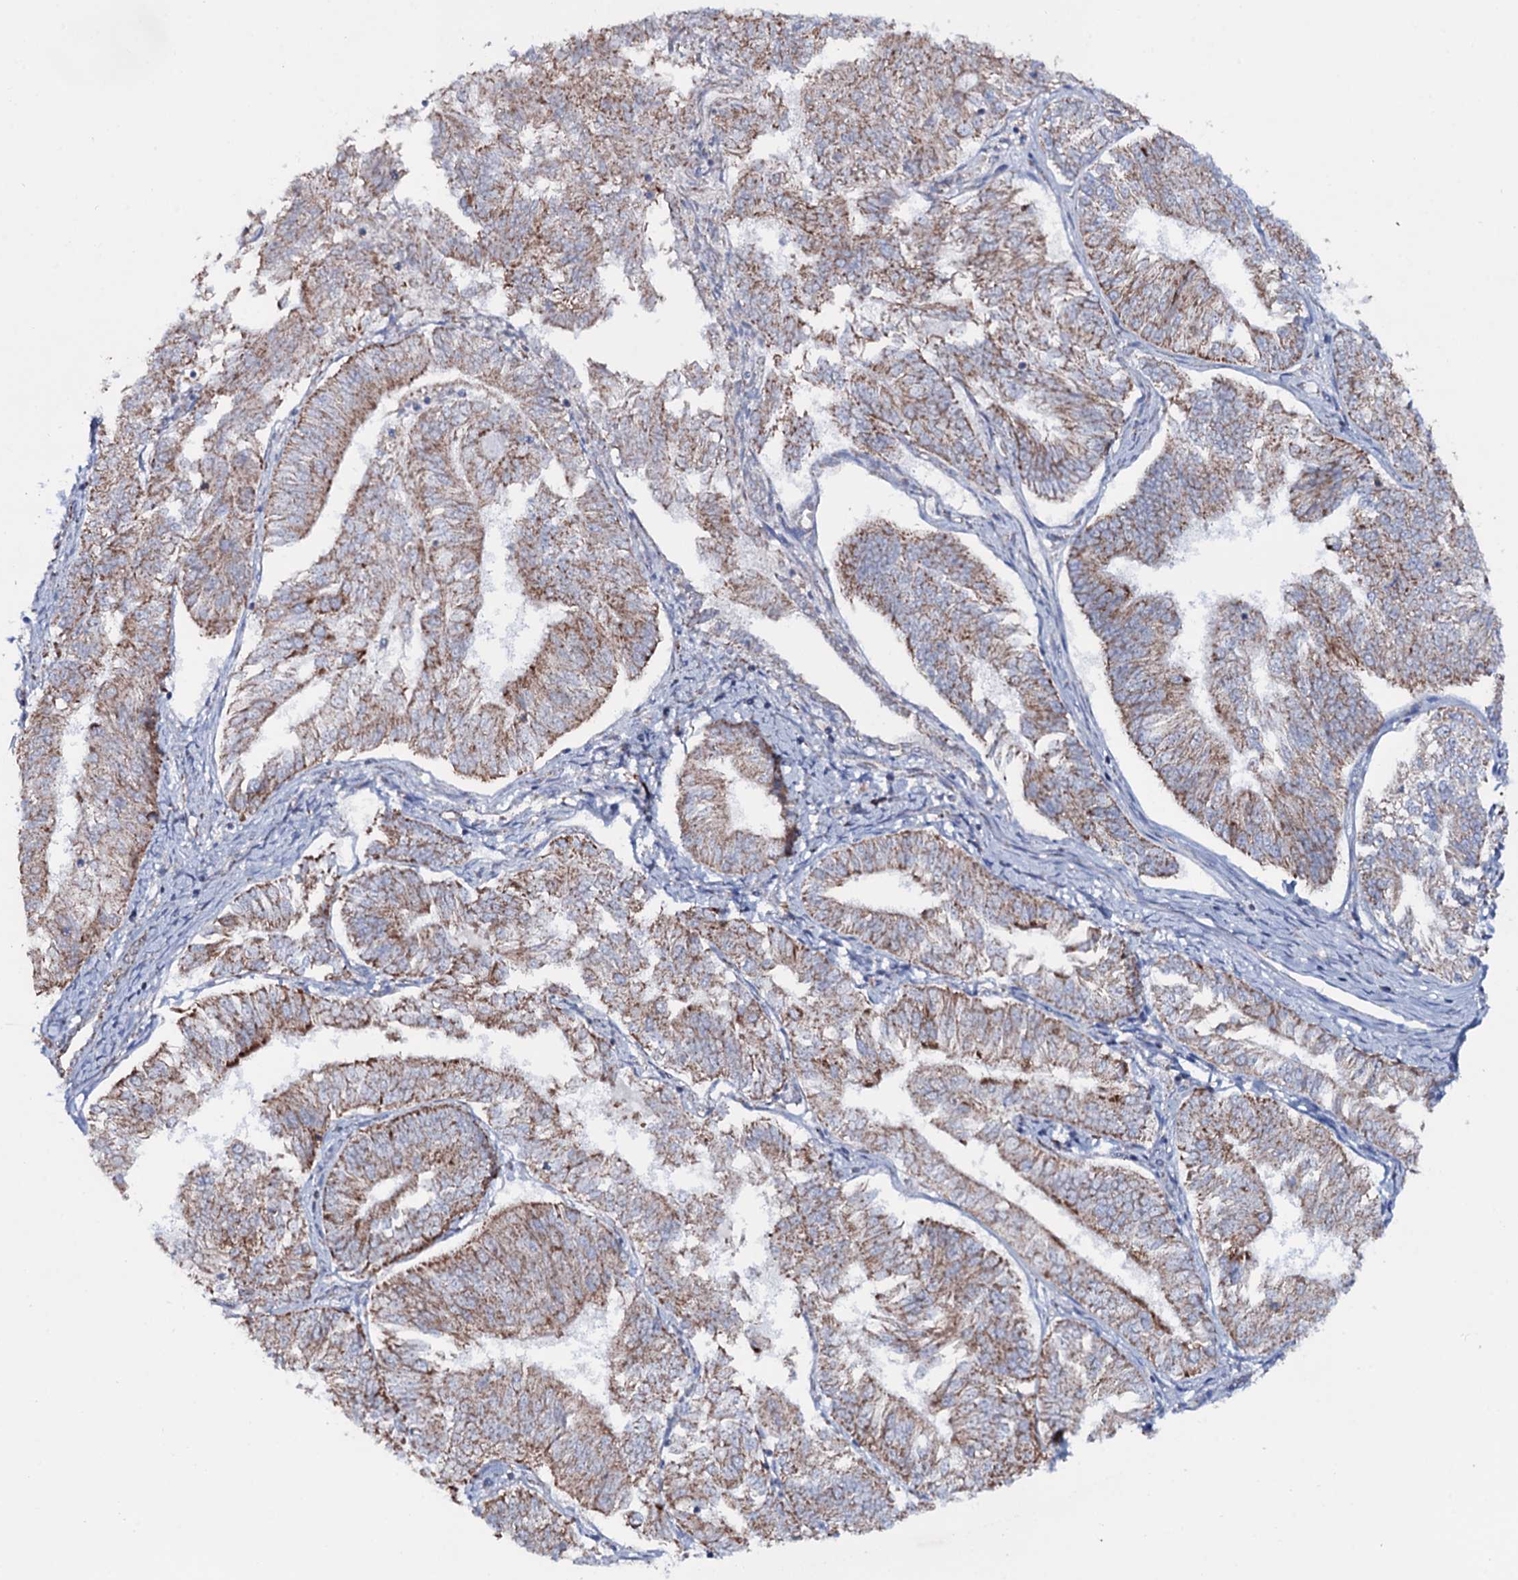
{"staining": {"intensity": "moderate", "quantity": ">75%", "location": "cytoplasmic/membranous"}, "tissue": "endometrial cancer", "cell_type": "Tumor cells", "image_type": "cancer", "snomed": [{"axis": "morphology", "description": "Adenocarcinoma, NOS"}, {"axis": "topography", "description": "Endometrium"}], "caption": "Immunohistochemical staining of endometrial cancer (adenocarcinoma) reveals medium levels of moderate cytoplasmic/membranous positivity in approximately >75% of tumor cells.", "gene": "MRPS35", "patient": {"sex": "female", "age": 58}}